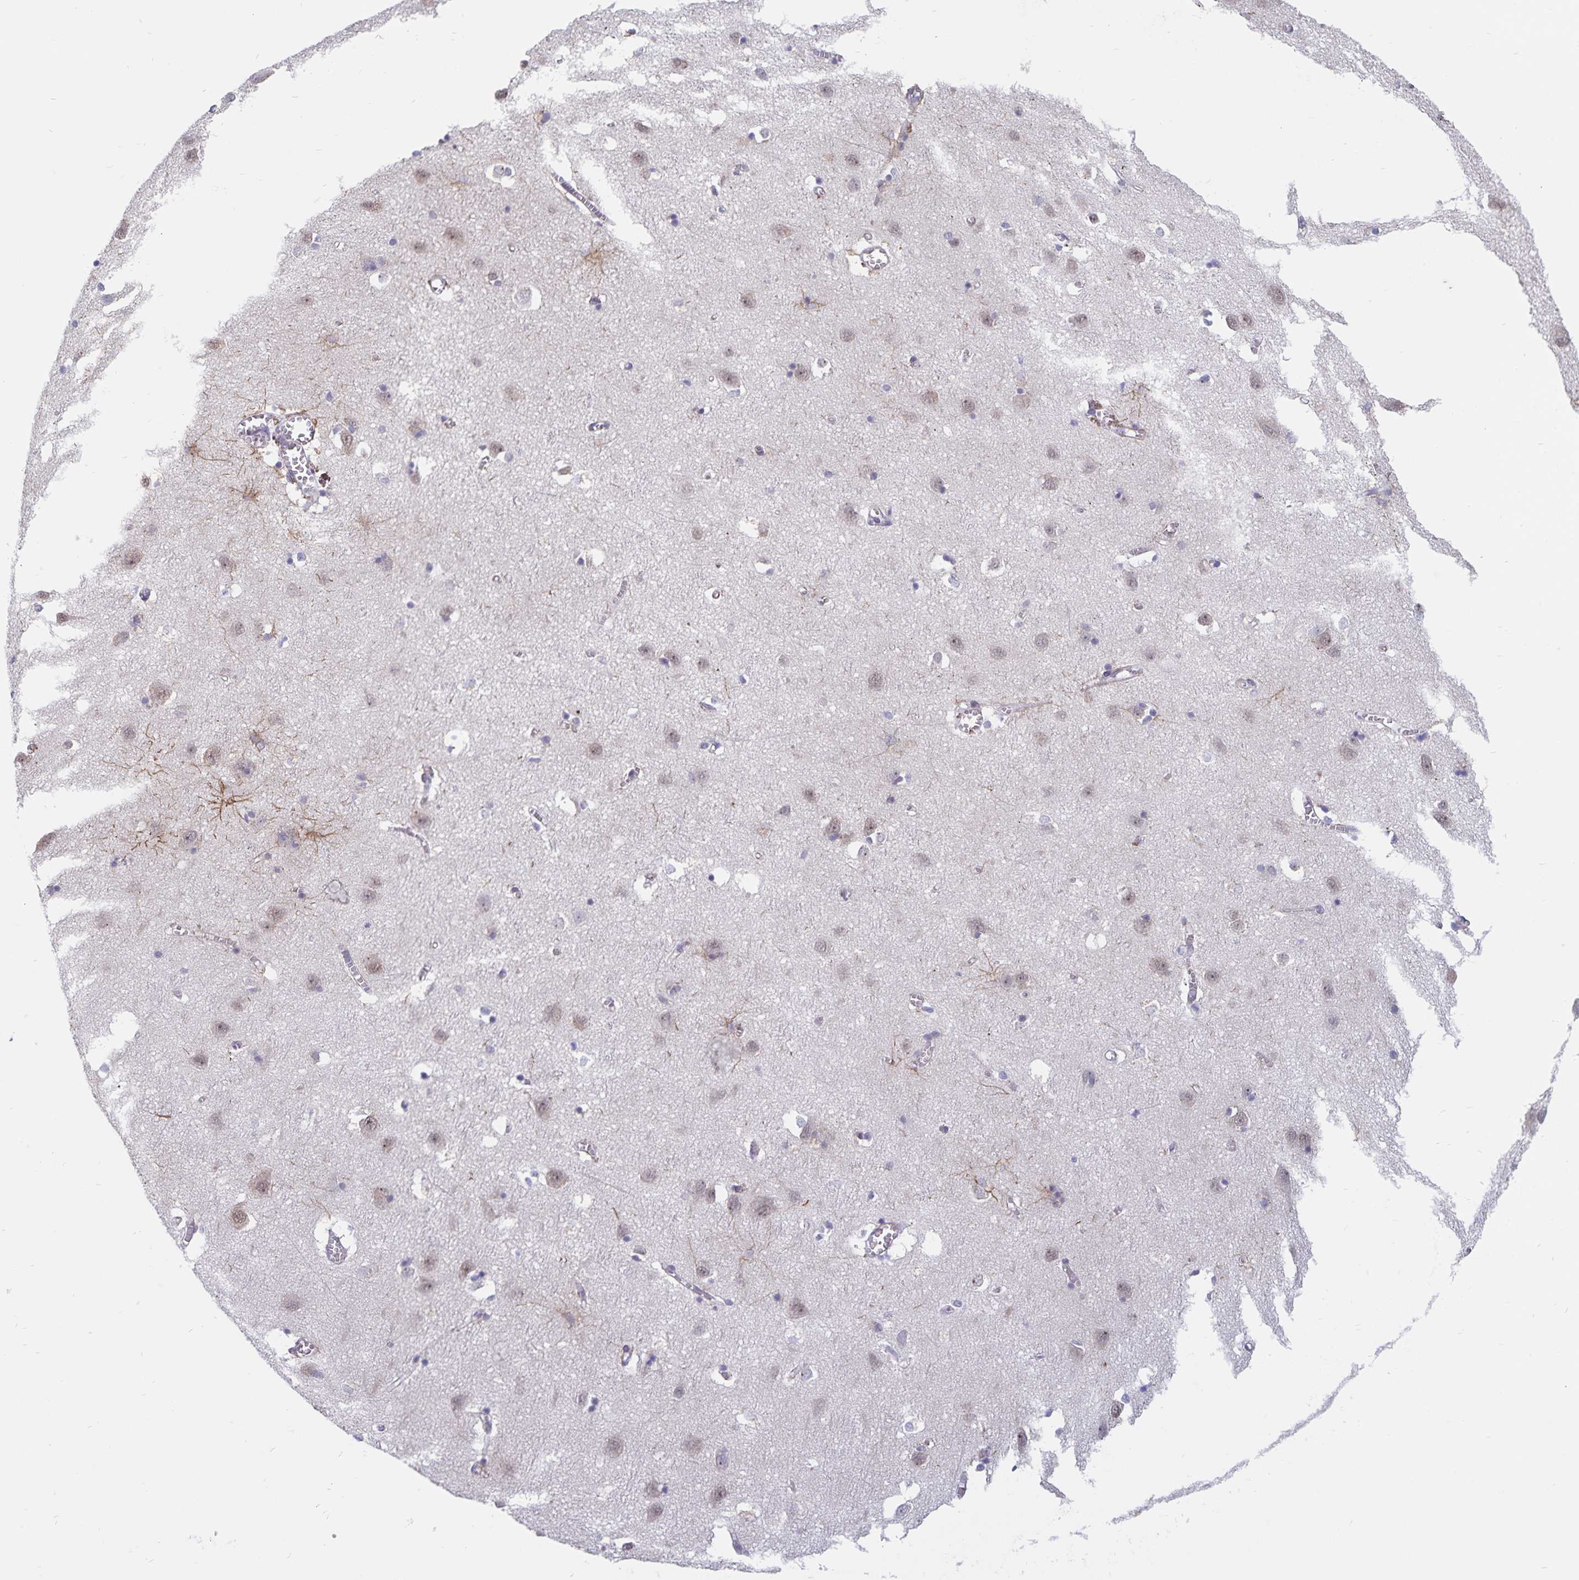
{"staining": {"intensity": "weak", "quantity": "<25%", "location": "cytoplasmic/membranous"}, "tissue": "cerebral cortex", "cell_type": "Endothelial cells", "image_type": "normal", "snomed": [{"axis": "morphology", "description": "Normal tissue, NOS"}, {"axis": "topography", "description": "Cerebral cortex"}], "caption": "Histopathology image shows no significant protein expression in endothelial cells of unremarkable cerebral cortex. Nuclei are stained in blue.", "gene": "BAG6", "patient": {"sex": "male", "age": 70}}